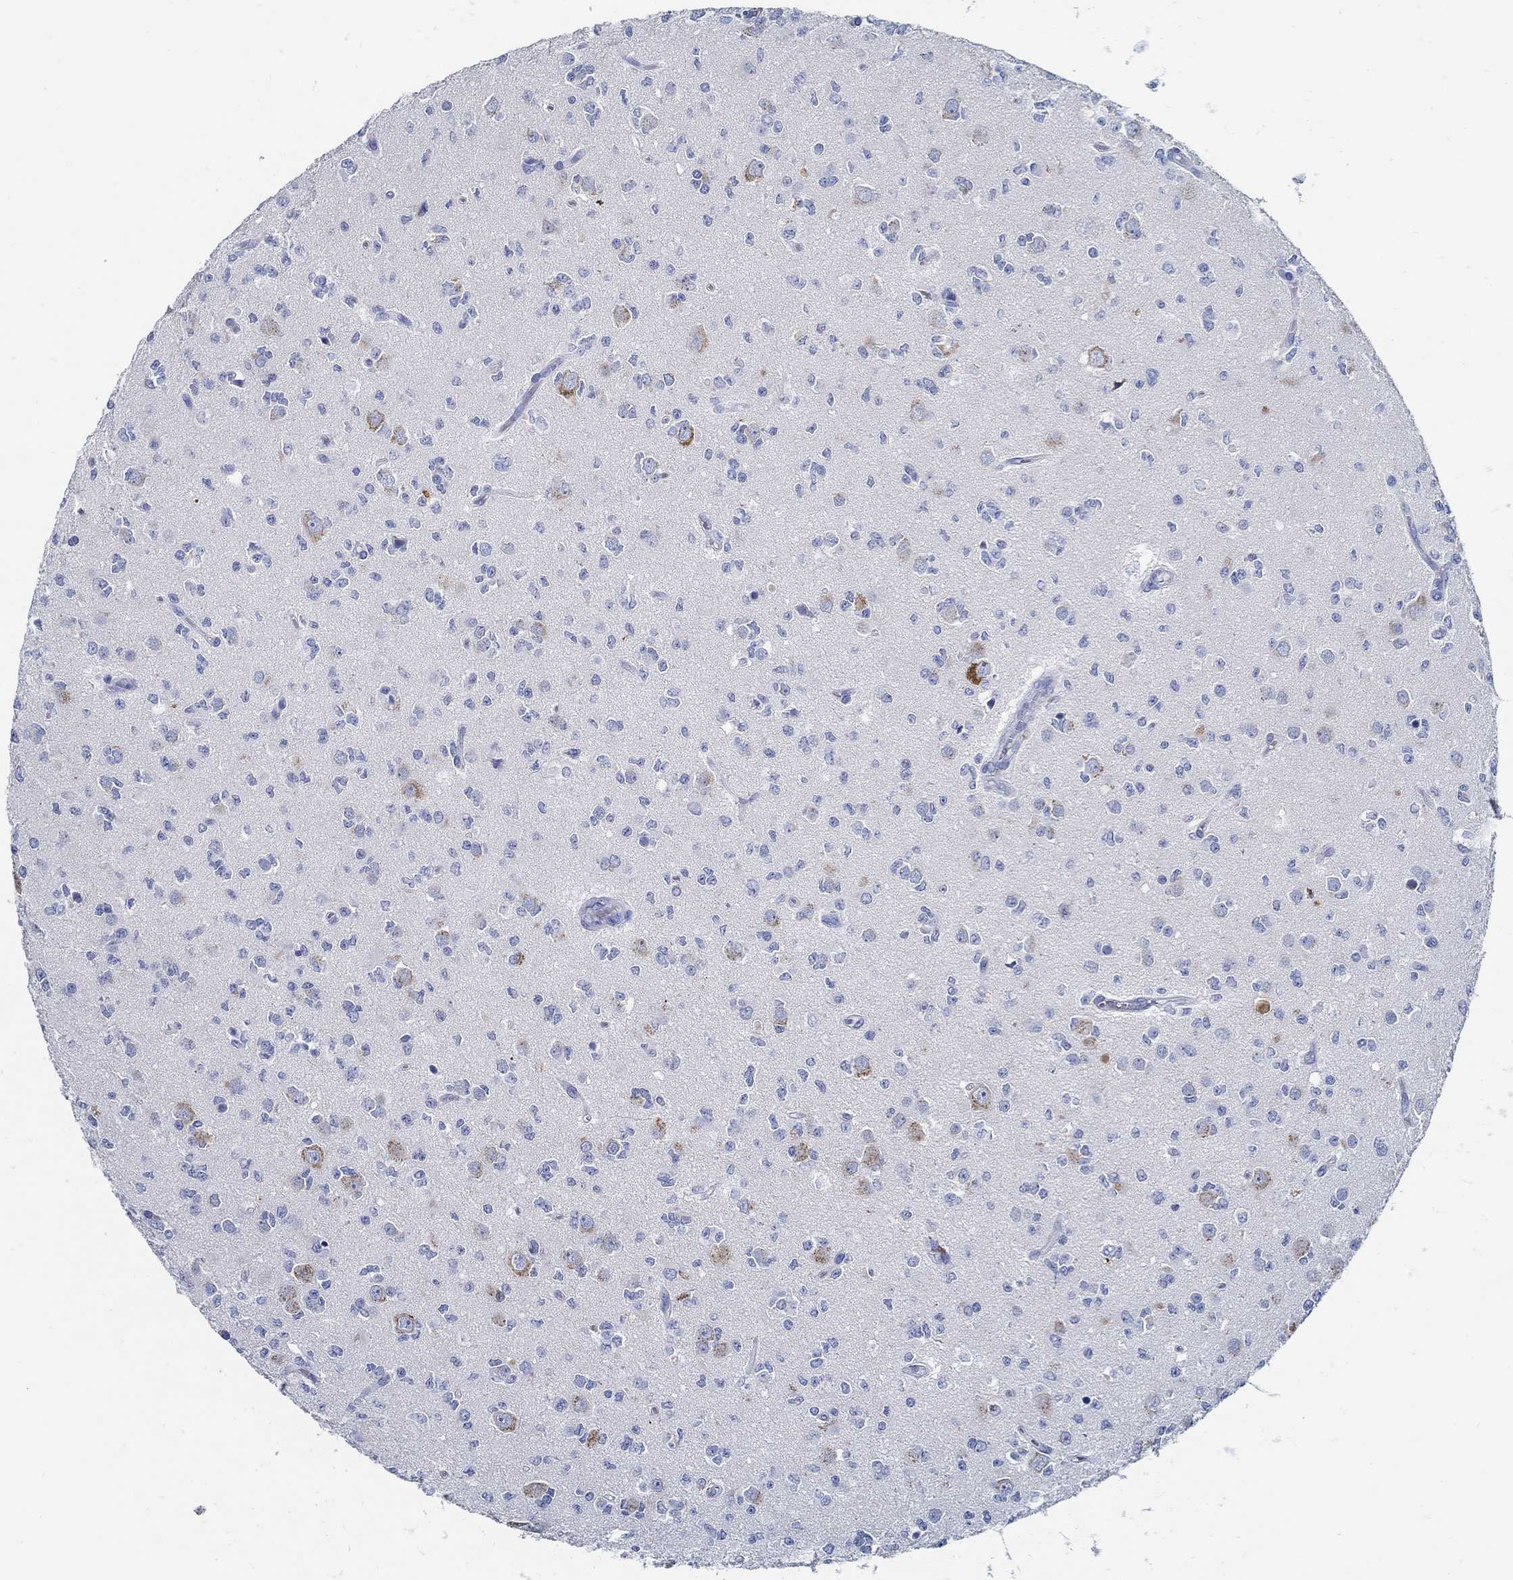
{"staining": {"intensity": "negative", "quantity": "none", "location": "none"}, "tissue": "glioma", "cell_type": "Tumor cells", "image_type": "cancer", "snomed": [{"axis": "morphology", "description": "Glioma, malignant, Low grade"}, {"axis": "topography", "description": "Brain"}], "caption": "Micrograph shows no protein expression in tumor cells of glioma tissue. Brightfield microscopy of IHC stained with DAB (brown) and hematoxylin (blue), captured at high magnification.", "gene": "SLC45A1", "patient": {"sex": "female", "age": 45}}